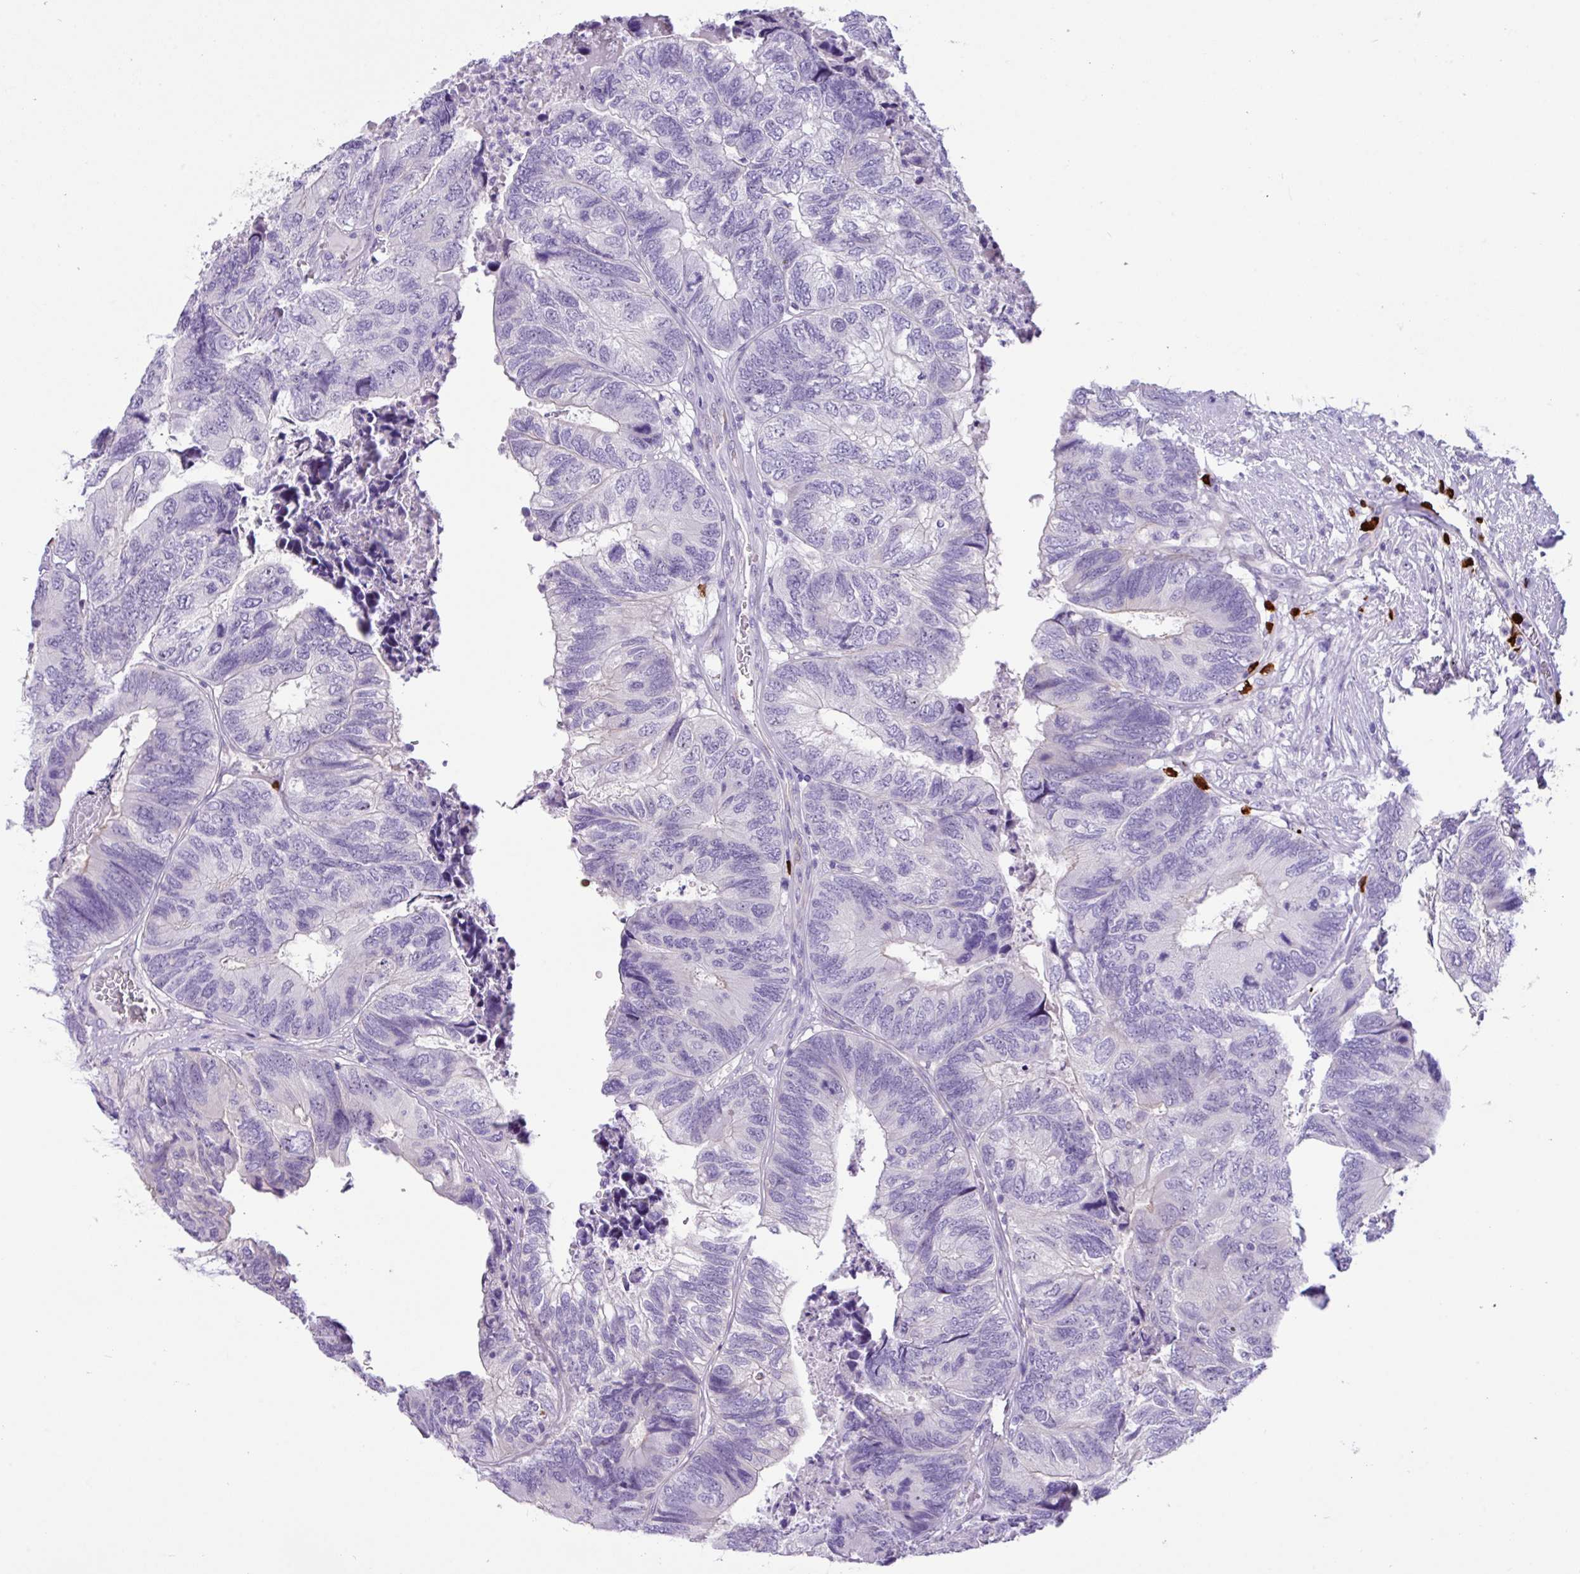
{"staining": {"intensity": "negative", "quantity": "none", "location": "none"}, "tissue": "colorectal cancer", "cell_type": "Tumor cells", "image_type": "cancer", "snomed": [{"axis": "morphology", "description": "Adenocarcinoma, NOS"}, {"axis": "topography", "description": "Colon"}], "caption": "Adenocarcinoma (colorectal) was stained to show a protein in brown. There is no significant expression in tumor cells.", "gene": "MRM2", "patient": {"sex": "female", "age": 67}}